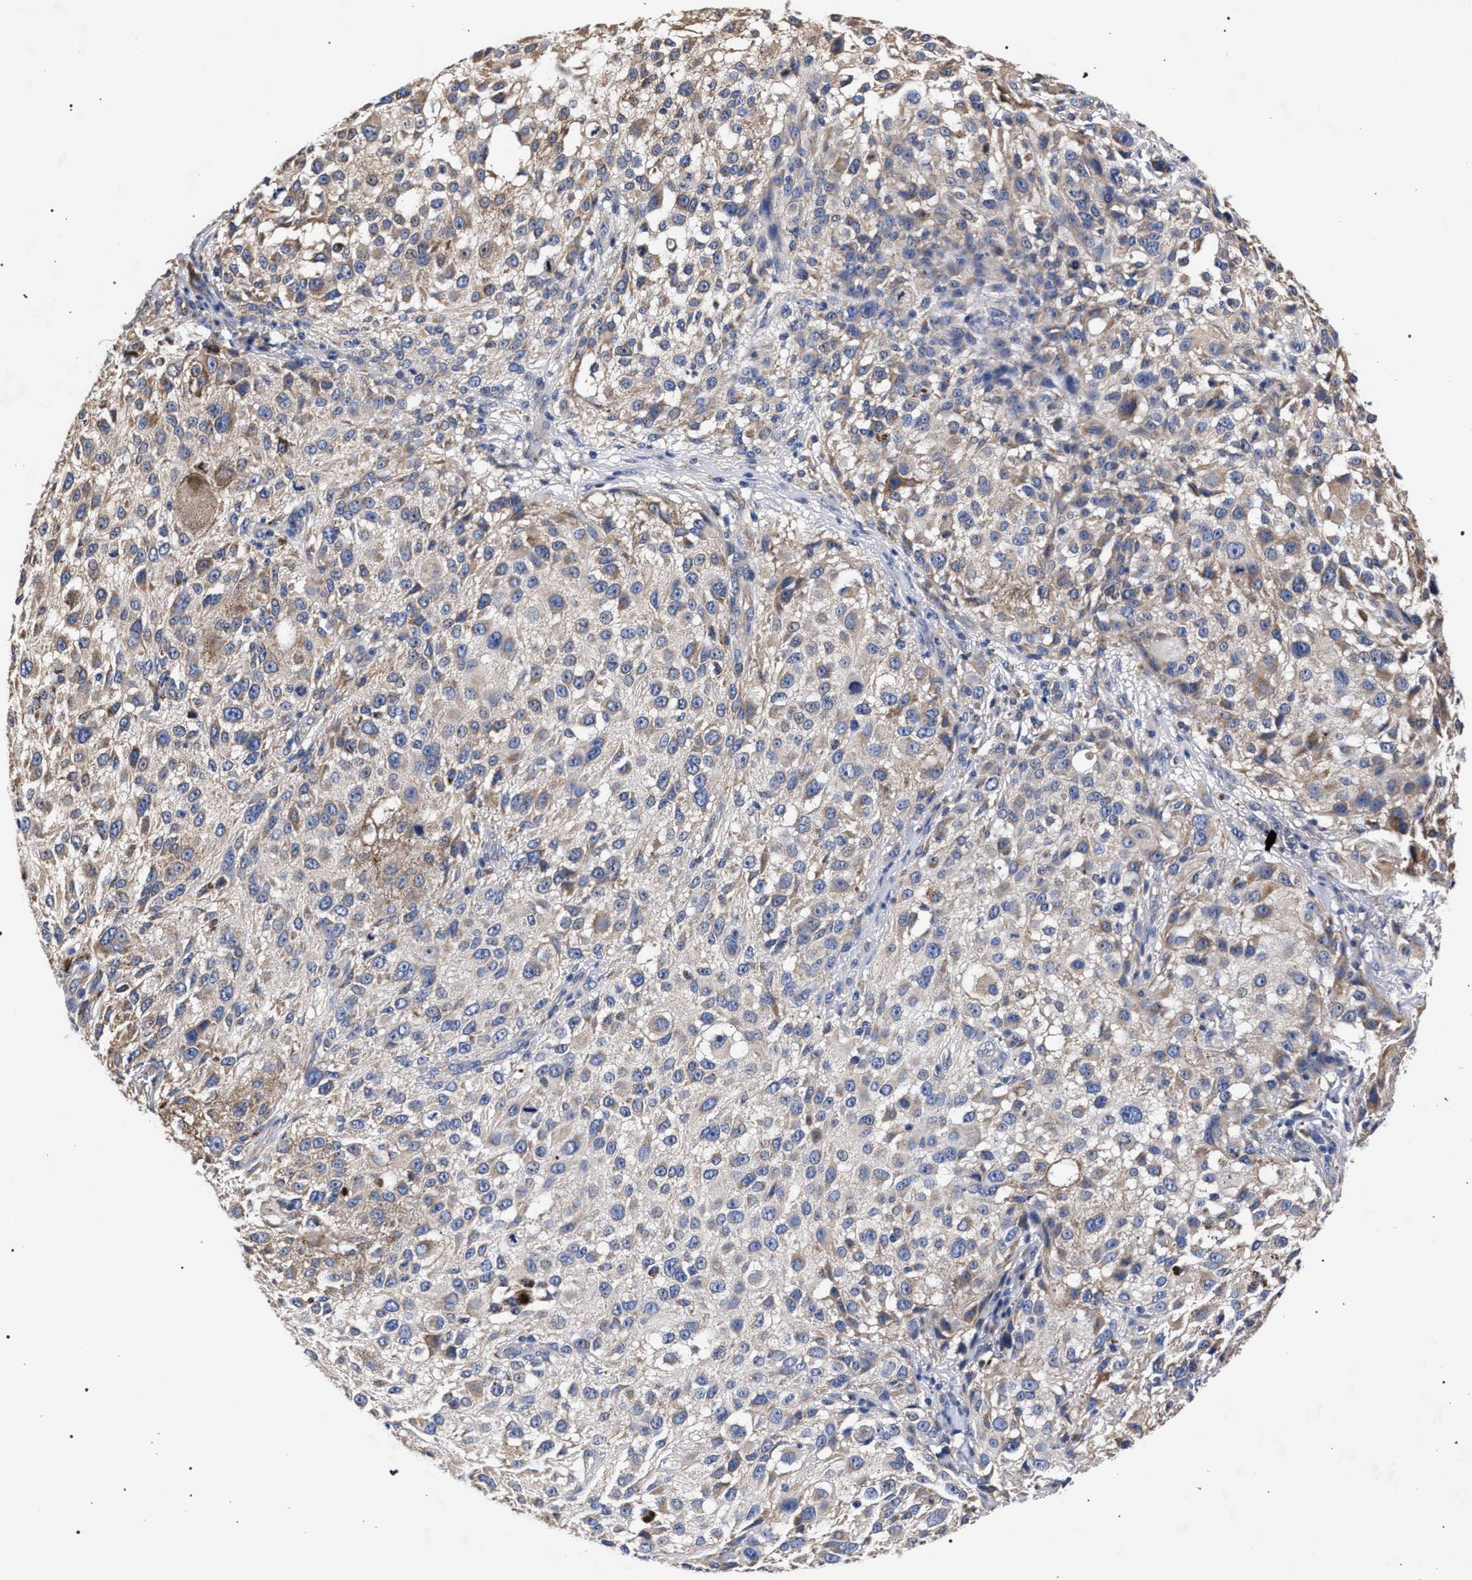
{"staining": {"intensity": "weak", "quantity": ">75%", "location": "cytoplasmic/membranous"}, "tissue": "melanoma", "cell_type": "Tumor cells", "image_type": "cancer", "snomed": [{"axis": "morphology", "description": "Necrosis, NOS"}, {"axis": "morphology", "description": "Malignant melanoma, NOS"}, {"axis": "topography", "description": "Skin"}], "caption": "Malignant melanoma stained with immunohistochemistry (IHC) demonstrates weak cytoplasmic/membranous positivity in about >75% of tumor cells. (DAB (3,3'-diaminobenzidine) IHC, brown staining for protein, blue staining for nuclei).", "gene": "CFAP95", "patient": {"sex": "female", "age": 87}}